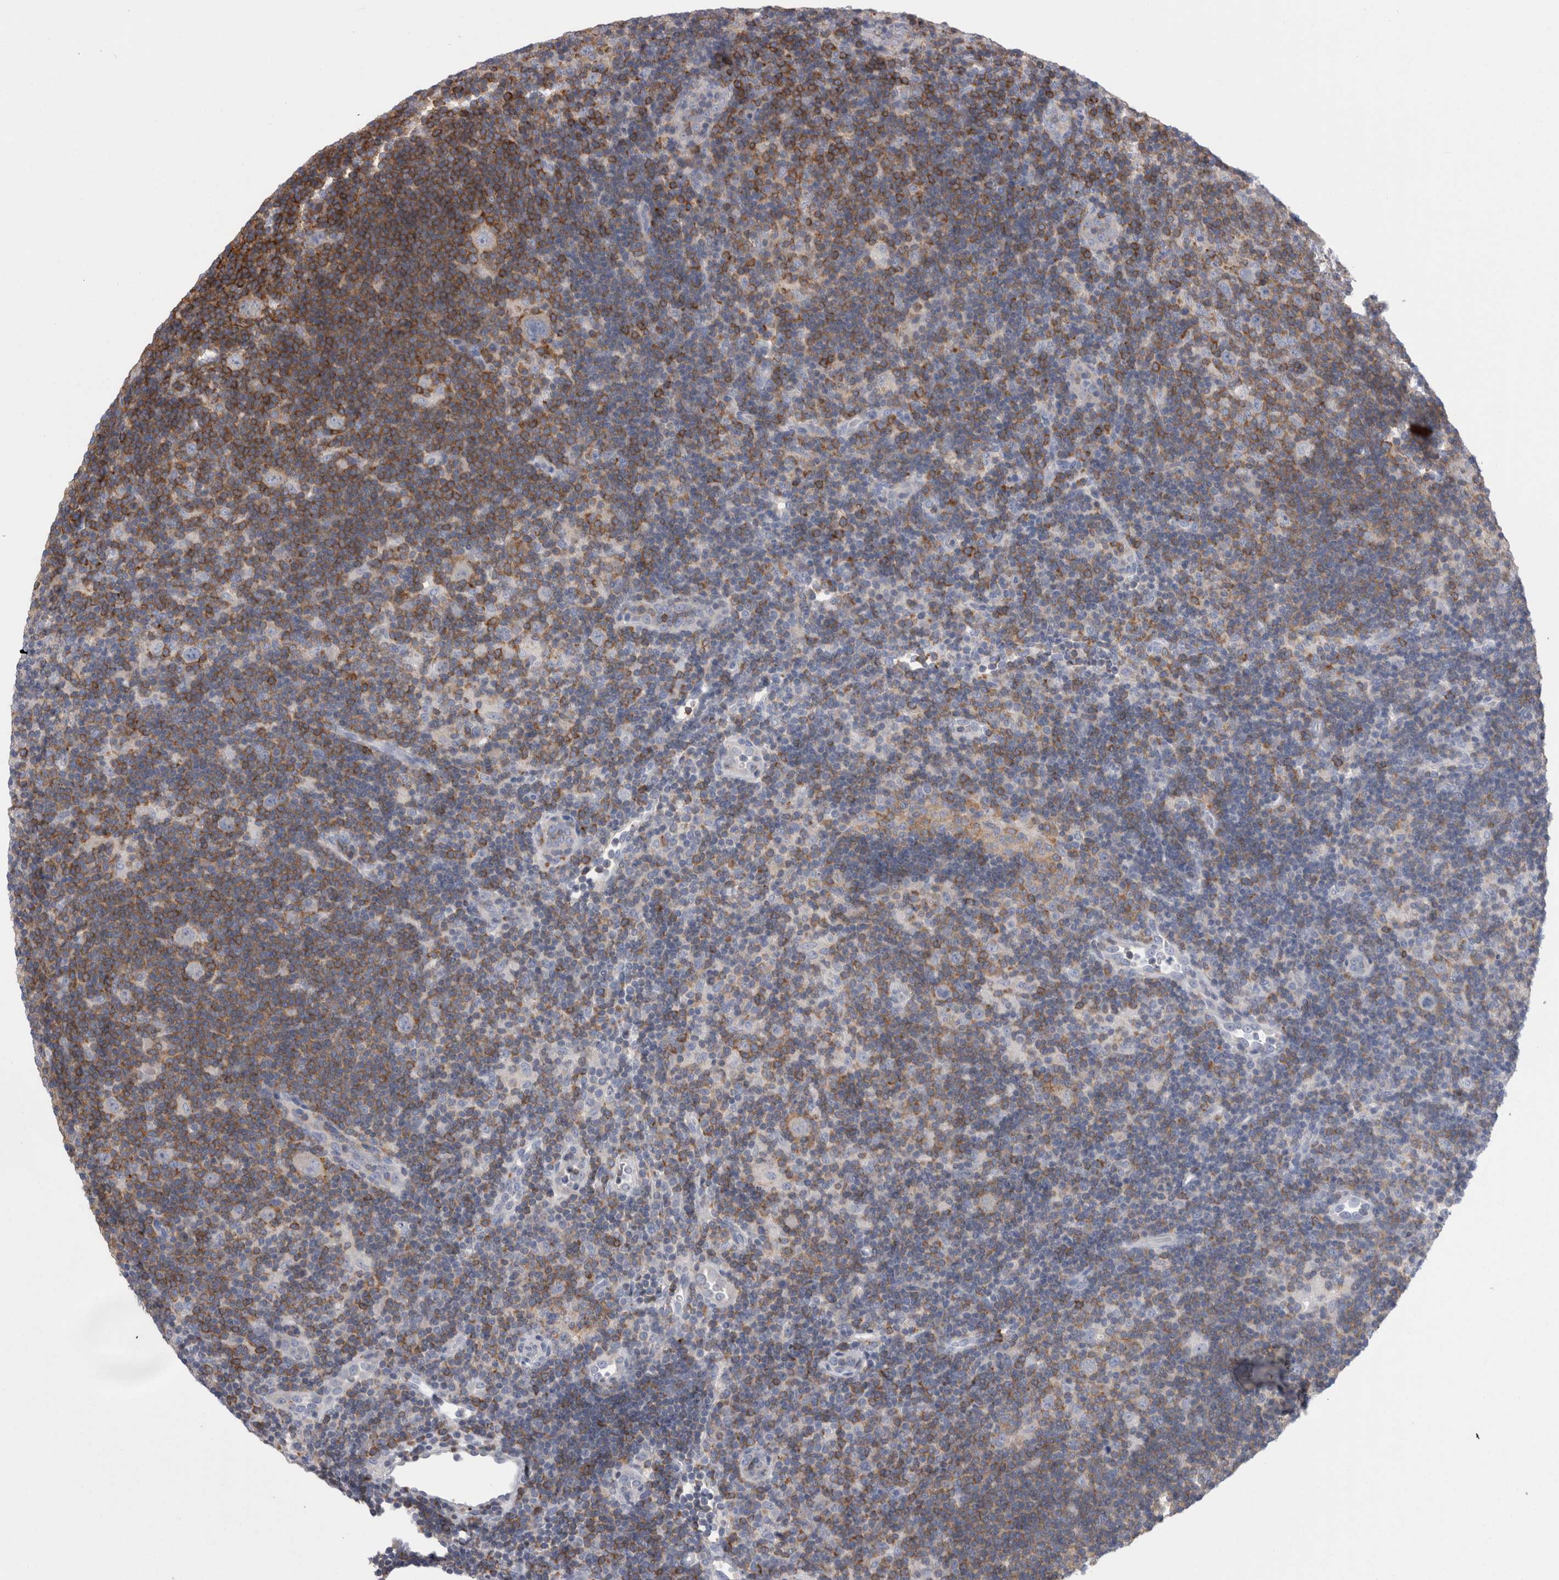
{"staining": {"intensity": "negative", "quantity": "none", "location": "none"}, "tissue": "lymphoma", "cell_type": "Tumor cells", "image_type": "cancer", "snomed": [{"axis": "morphology", "description": "Hodgkin's disease, NOS"}, {"axis": "topography", "description": "Lymph node"}], "caption": "This is a image of IHC staining of Hodgkin's disease, which shows no staining in tumor cells.", "gene": "DCTN6", "patient": {"sex": "female", "age": 57}}